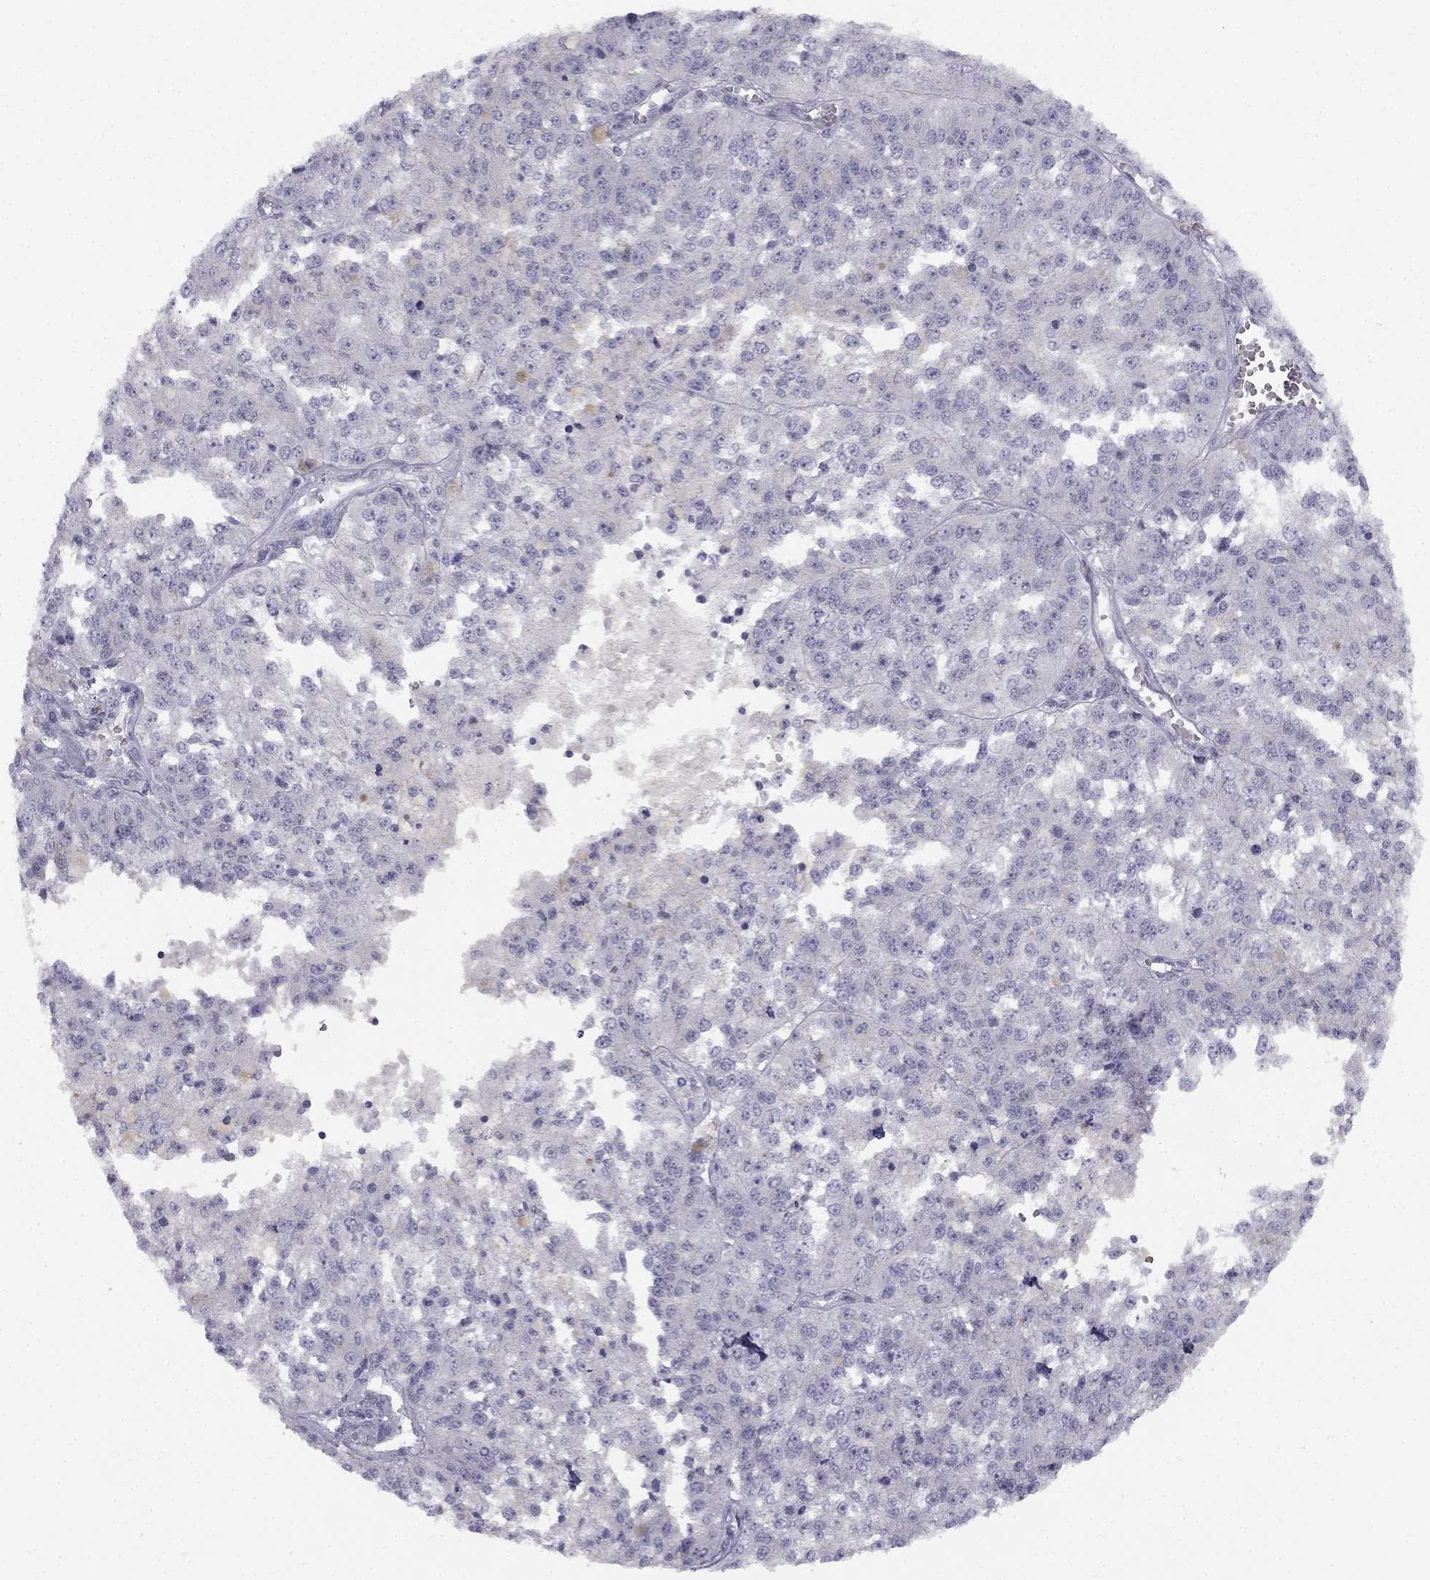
{"staining": {"intensity": "negative", "quantity": "none", "location": "none"}, "tissue": "melanoma", "cell_type": "Tumor cells", "image_type": "cancer", "snomed": [{"axis": "morphology", "description": "Malignant melanoma, Metastatic site"}, {"axis": "topography", "description": "Lymph node"}], "caption": "This is an immunohistochemistry (IHC) micrograph of malignant melanoma (metastatic site). There is no staining in tumor cells.", "gene": "TRPS1", "patient": {"sex": "female", "age": 64}}